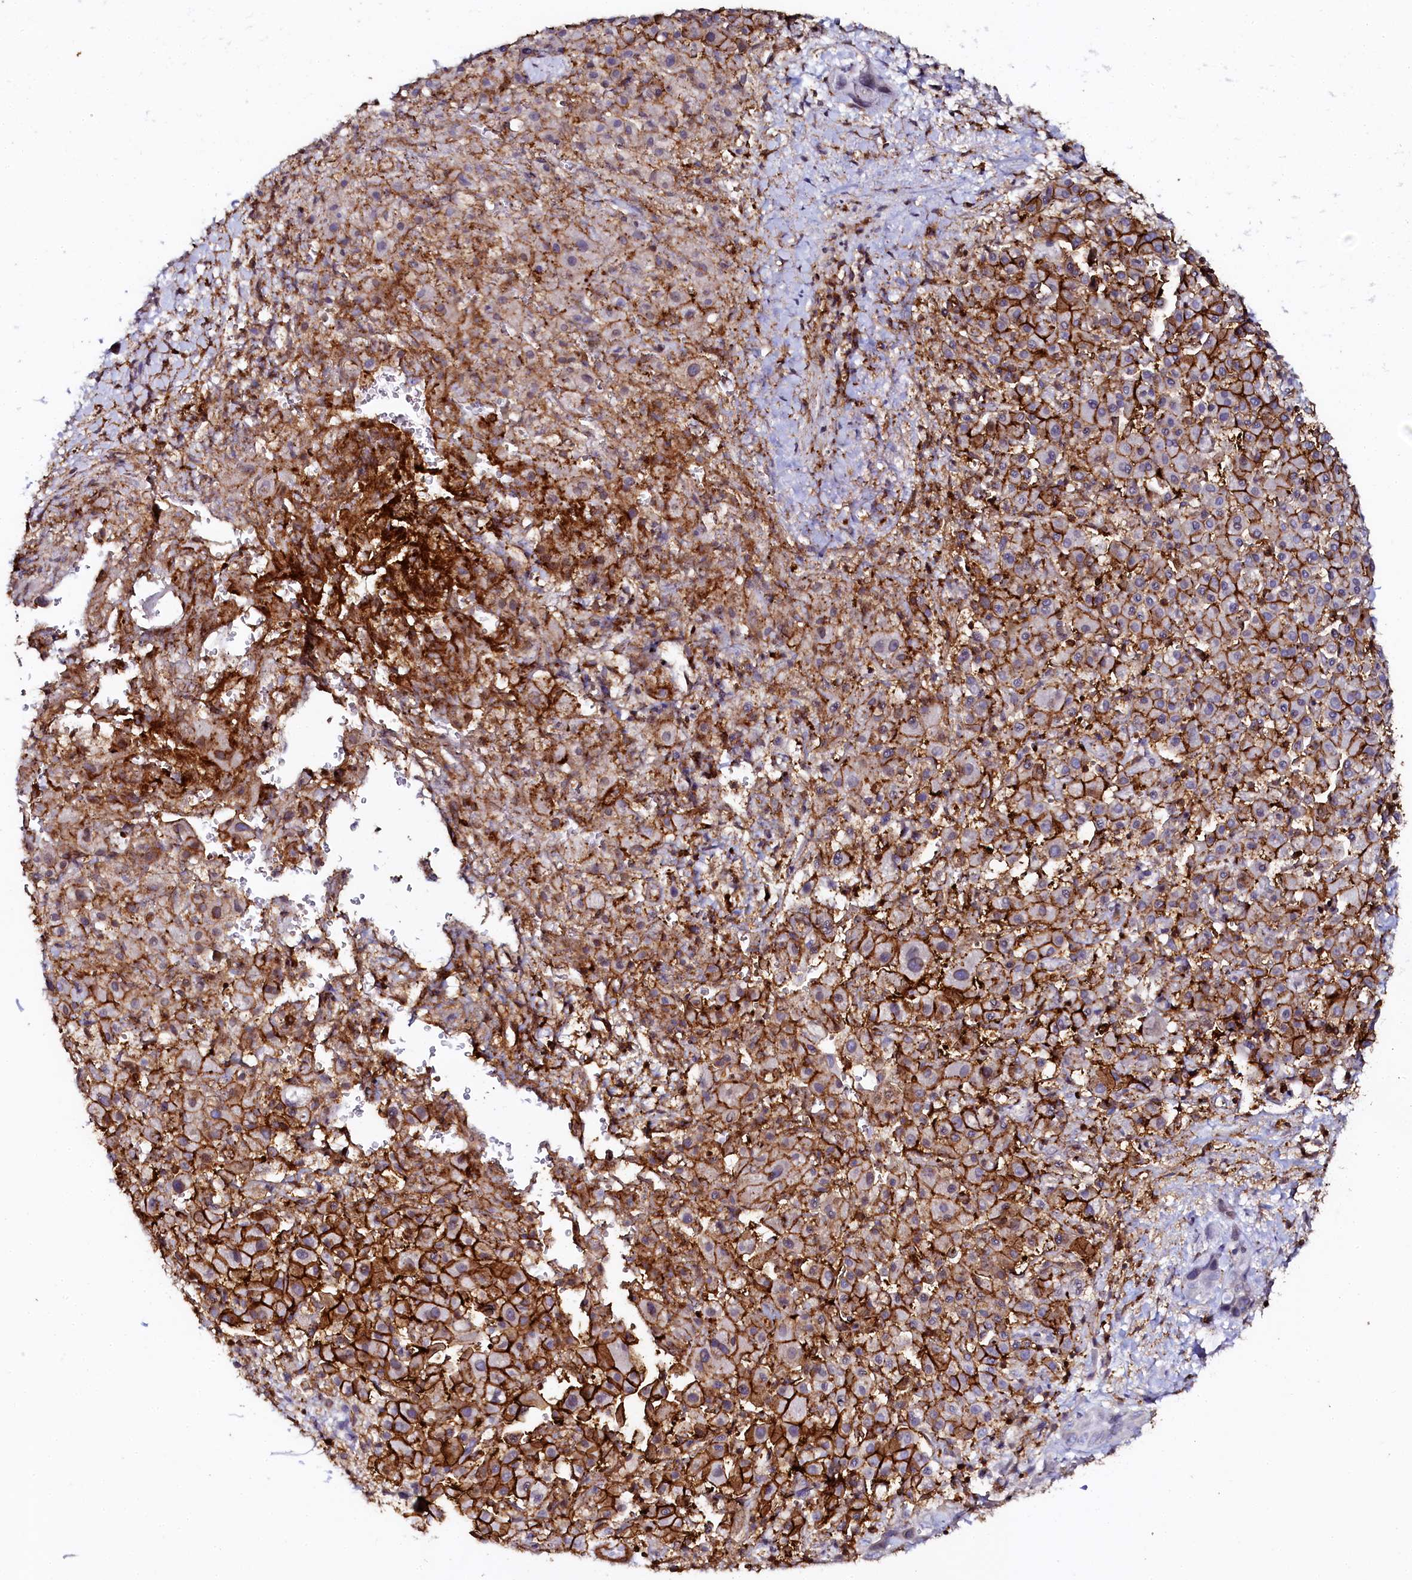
{"staining": {"intensity": "strong", "quantity": "25%-75%", "location": "cytoplasmic/membranous"}, "tissue": "liver cancer", "cell_type": "Tumor cells", "image_type": "cancer", "snomed": [{"axis": "morphology", "description": "Cholangiocarcinoma"}, {"axis": "topography", "description": "Liver"}], "caption": "High-magnification brightfield microscopy of cholangiocarcinoma (liver) stained with DAB (3,3'-diaminobenzidine) (brown) and counterstained with hematoxylin (blue). tumor cells exhibit strong cytoplasmic/membranous staining is appreciated in approximately25%-75% of cells. Immunohistochemistry stains the protein in brown and the nuclei are stained blue.", "gene": "AAAS", "patient": {"sex": "female", "age": 52}}